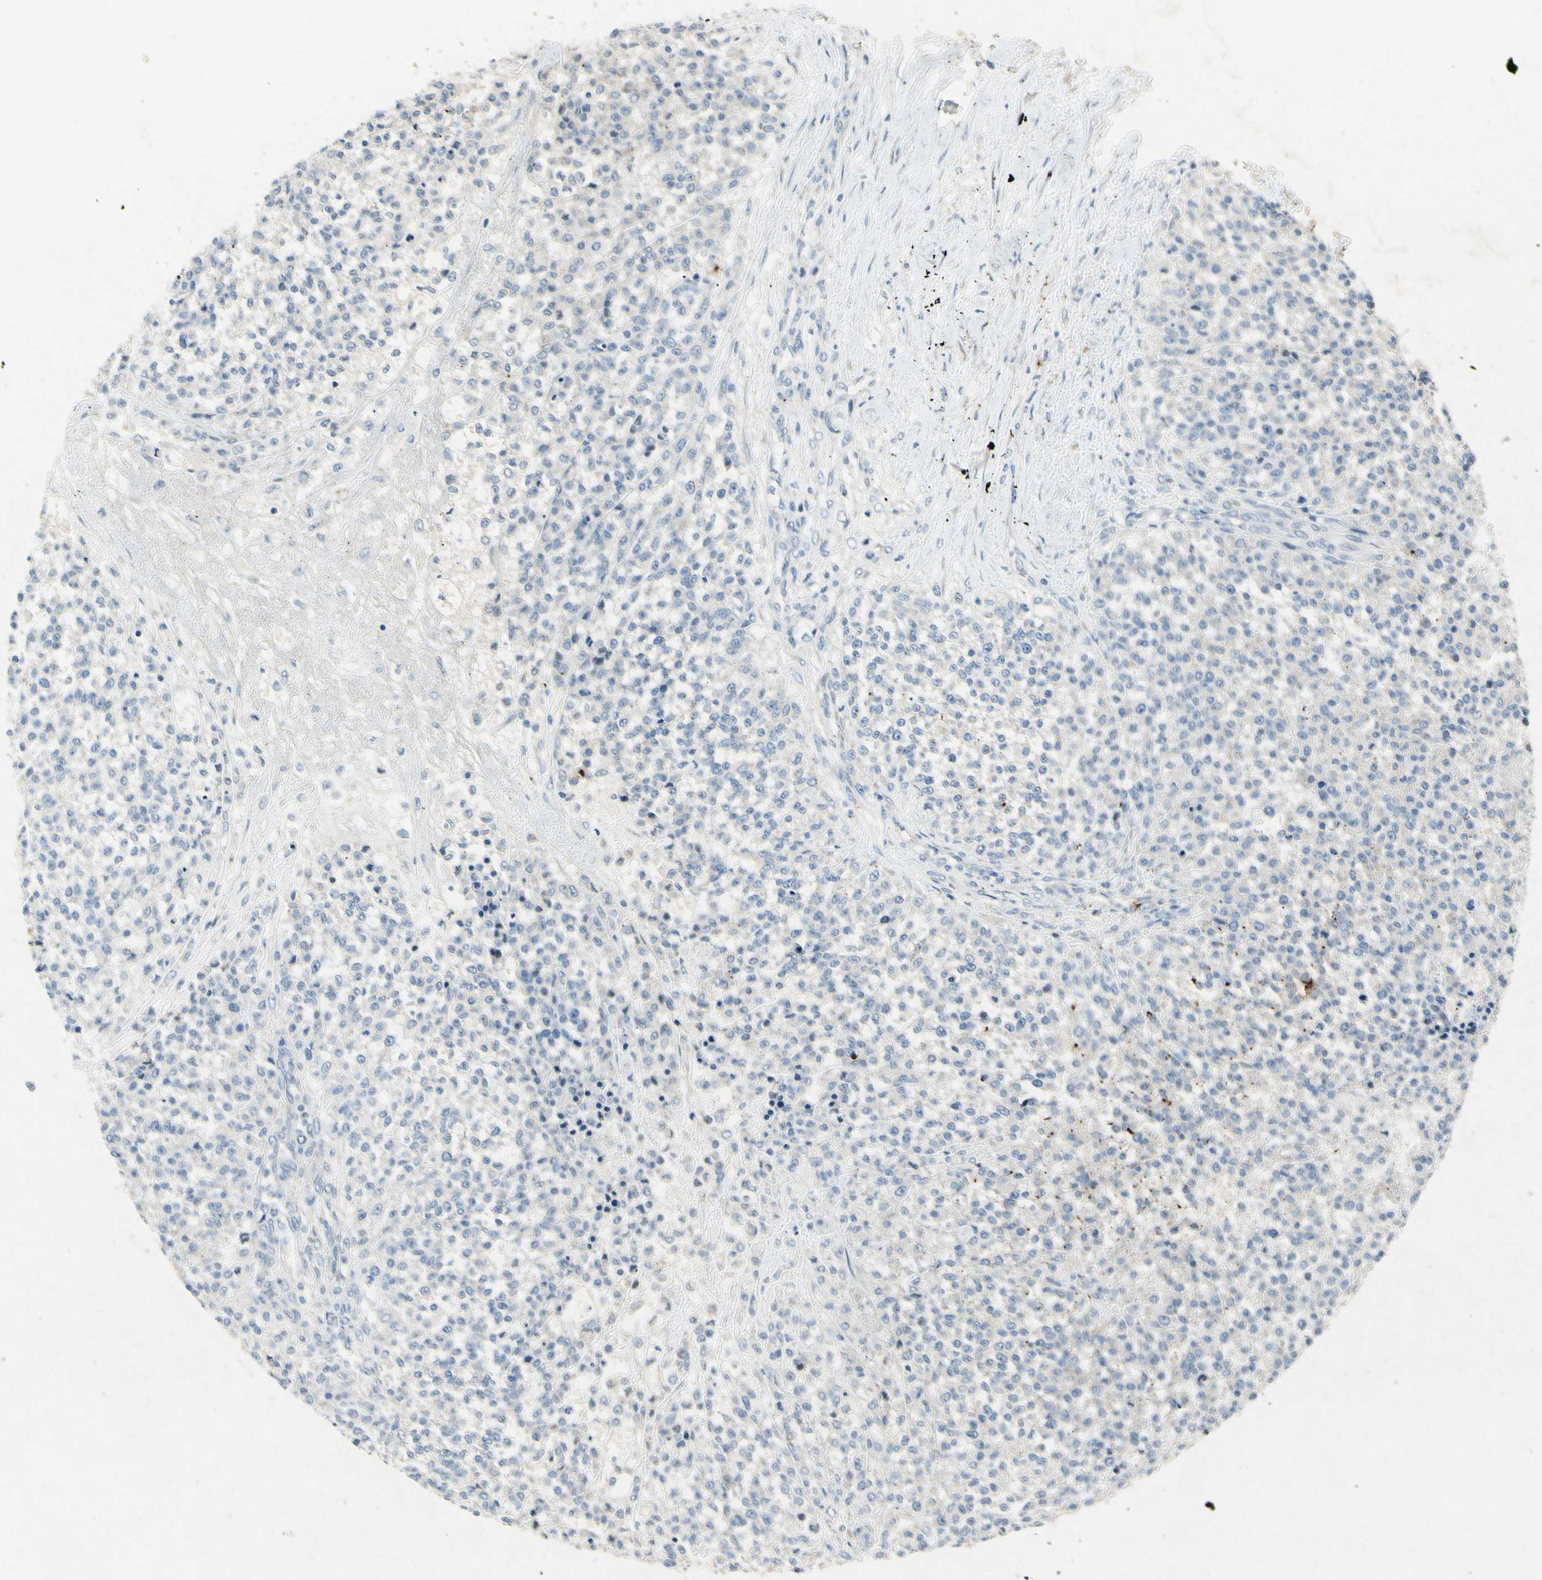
{"staining": {"intensity": "negative", "quantity": "none", "location": "none"}, "tissue": "testis cancer", "cell_type": "Tumor cells", "image_type": "cancer", "snomed": [{"axis": "morphology", "description": "Seminoma, NOS"}, {"axis": "topography", "description": "Testis"}], "caption": "Tumor cells are negative for brown protein staining in testis cancer. (Brightfield microscopy of DAB immunohistochemistry (IHC) at high magnification).", "gene": "SNAP91", "patient": {"sex": "male", "age": 59}}